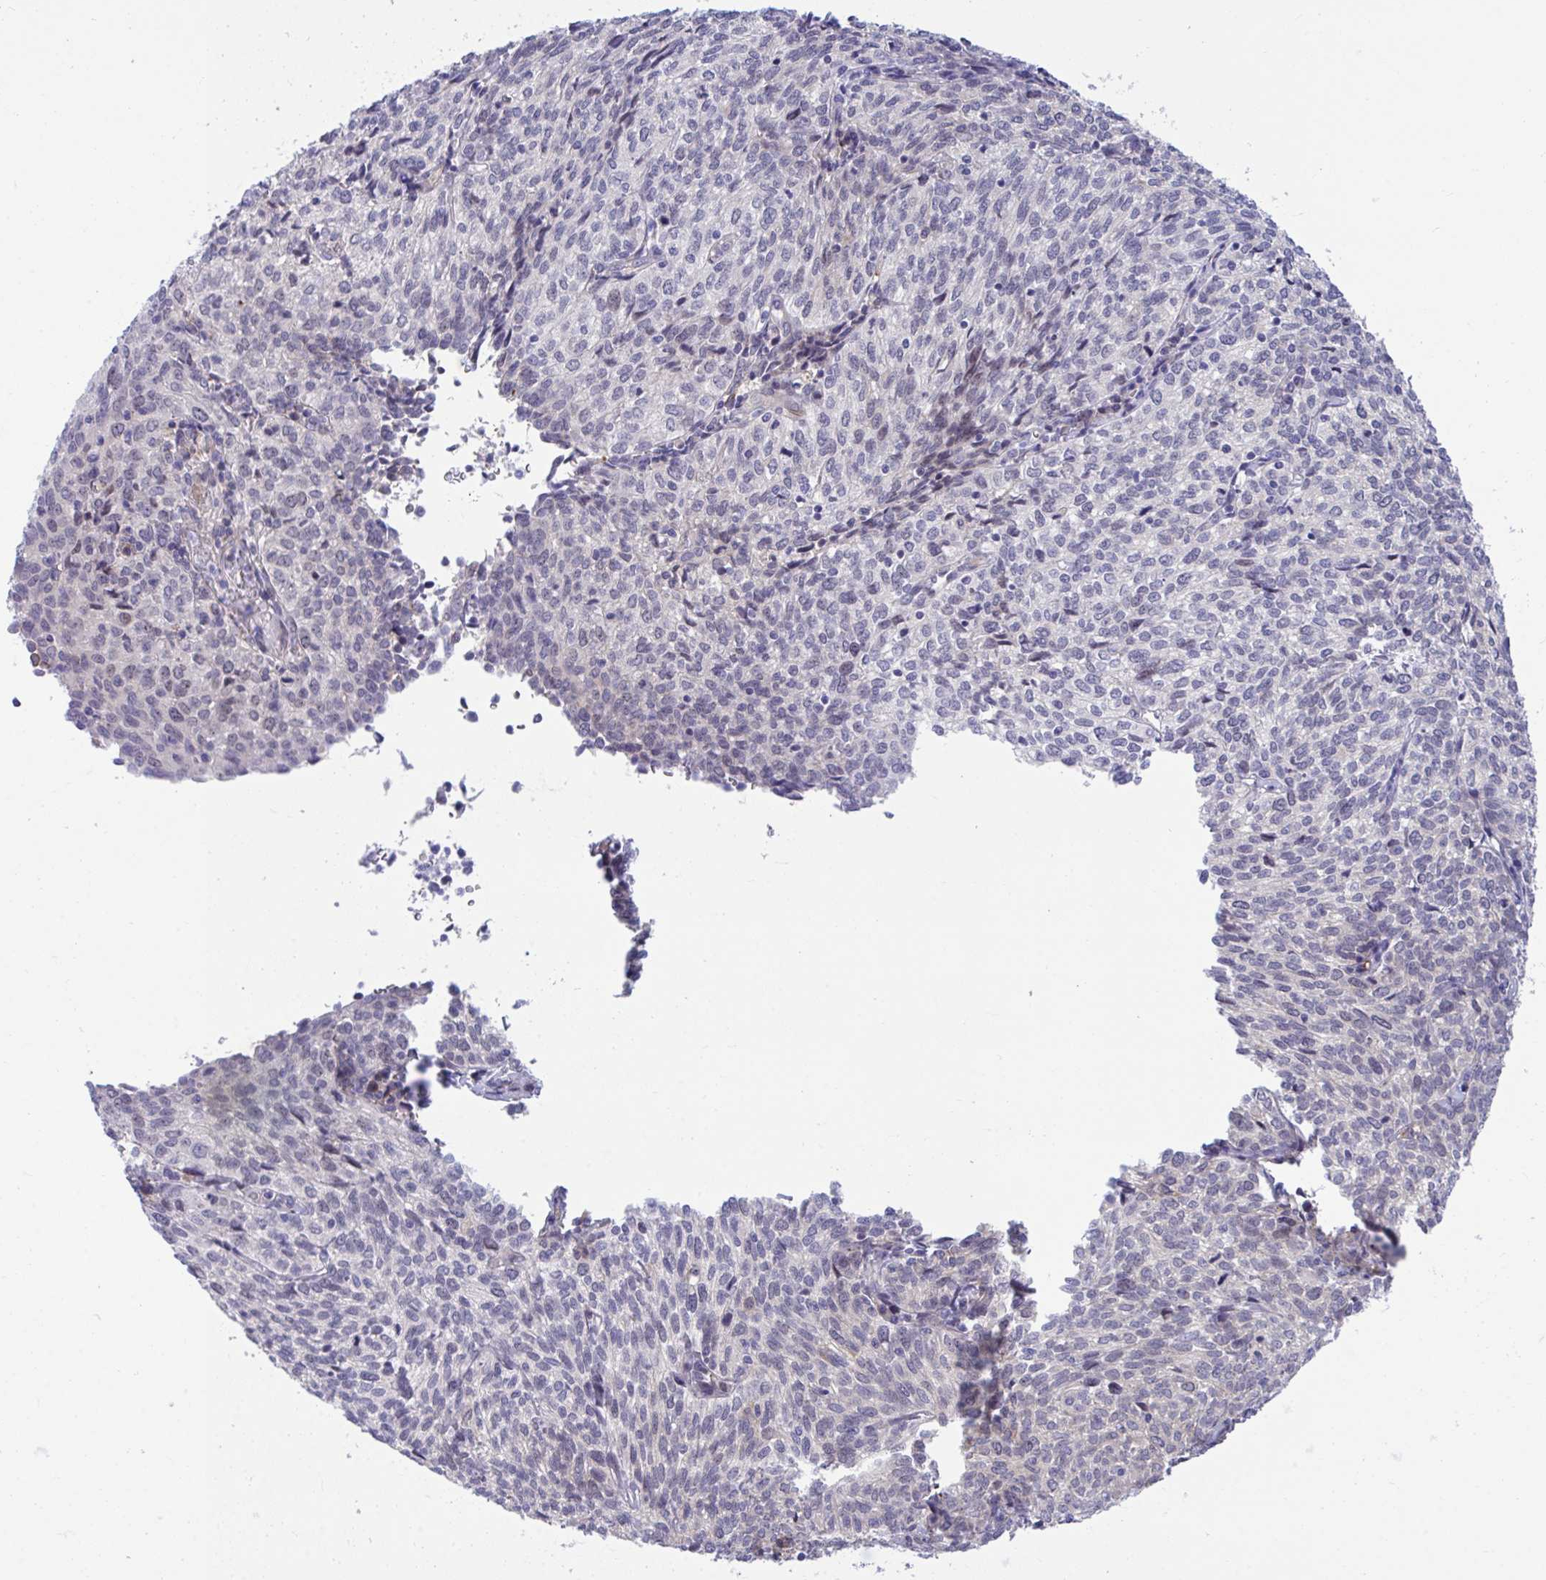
{"staining": {"intensity": "negative", "quantity": "none", "location": "none"}, "tissue": "cervical cancer", "cell_type": "Tumor cells", "image_type": "cancer", "snomed": [{"axis": "morphology", "description": "Normal tissue, NOS"}, {"axis": "morphology", "description": "Squamous cell carcinoma, NOS"}, {"axis": "topography", "description": "Vagina"}, {"axis": "topography", "description": "Cervix"}], "caption": "A high-resolution photomicrograph shows immunohistochemistry staining of cervical squamous cell carcinoma, which demonstrates no significant positivity in tumor cells.", "gene": "CENPQ", "patient": {"sex": "female", "age": 45}}